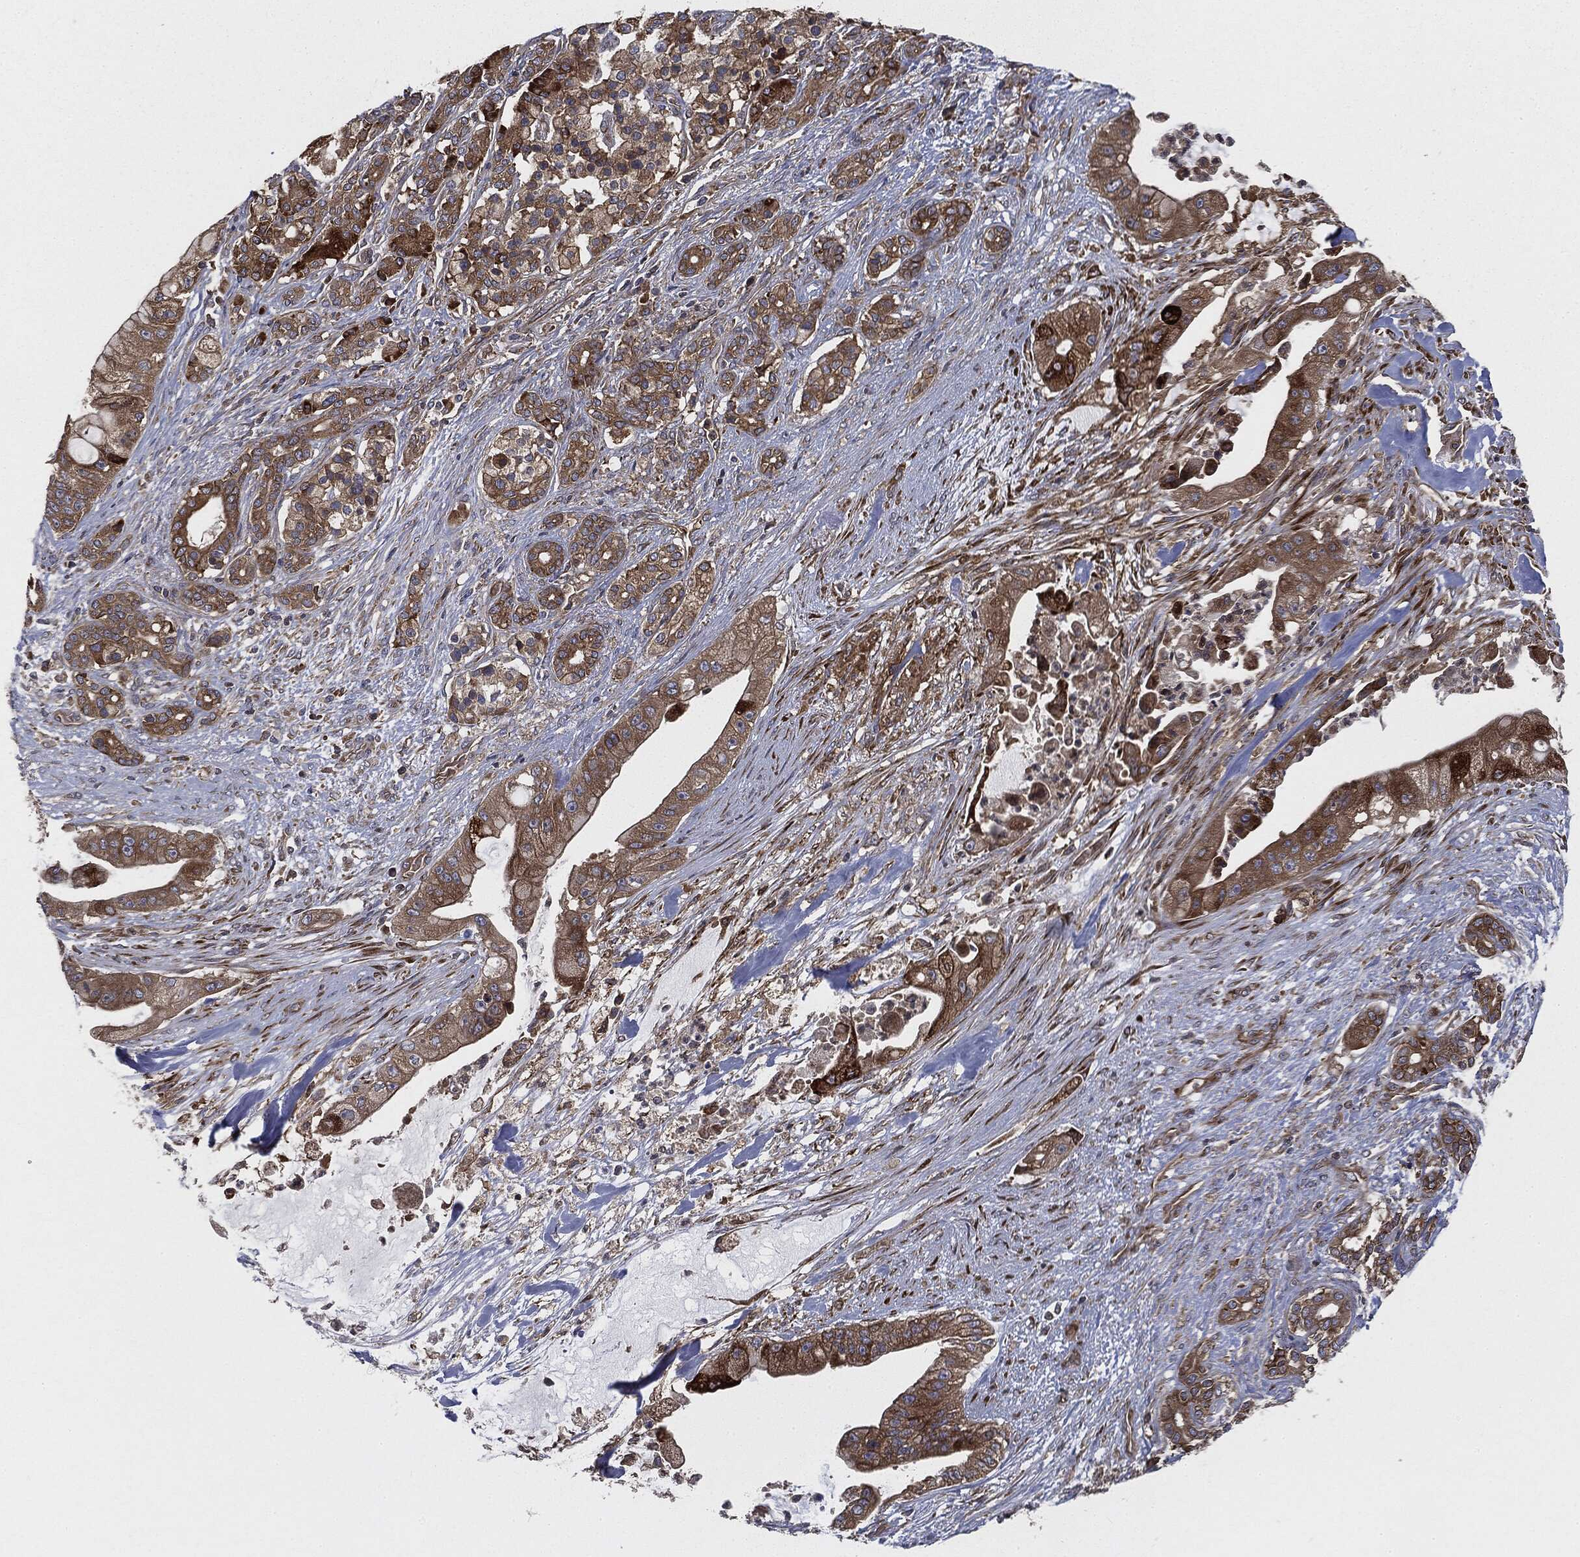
{"staining": {"intensity": "moderate", "quantity": ">75%", "location": "cytoplasmic/membranous"}, "tissue": "pancreatic cancer", "cell_type": "Tumor cells", "image_type": "cancer", "snomed": [{"axis": "morphology", "description": "Normal tissue, NOS"}, {"axis": "morphology", "description": "Inflammation, NOS"}, {"axis": "morphology", "description": "Adenocarcinoma, NOS"}, {"axis": "topography", "description": "Pancreas"}], "caption": "Tumor cells exhibit medium levels of moderate cytoplasmic/membranous positivity in approximately >75% of cells in pancreatic adenocarcinoma.", "gene": "EIF2AK2", "patient": {"sex": "male", "age": 57}}